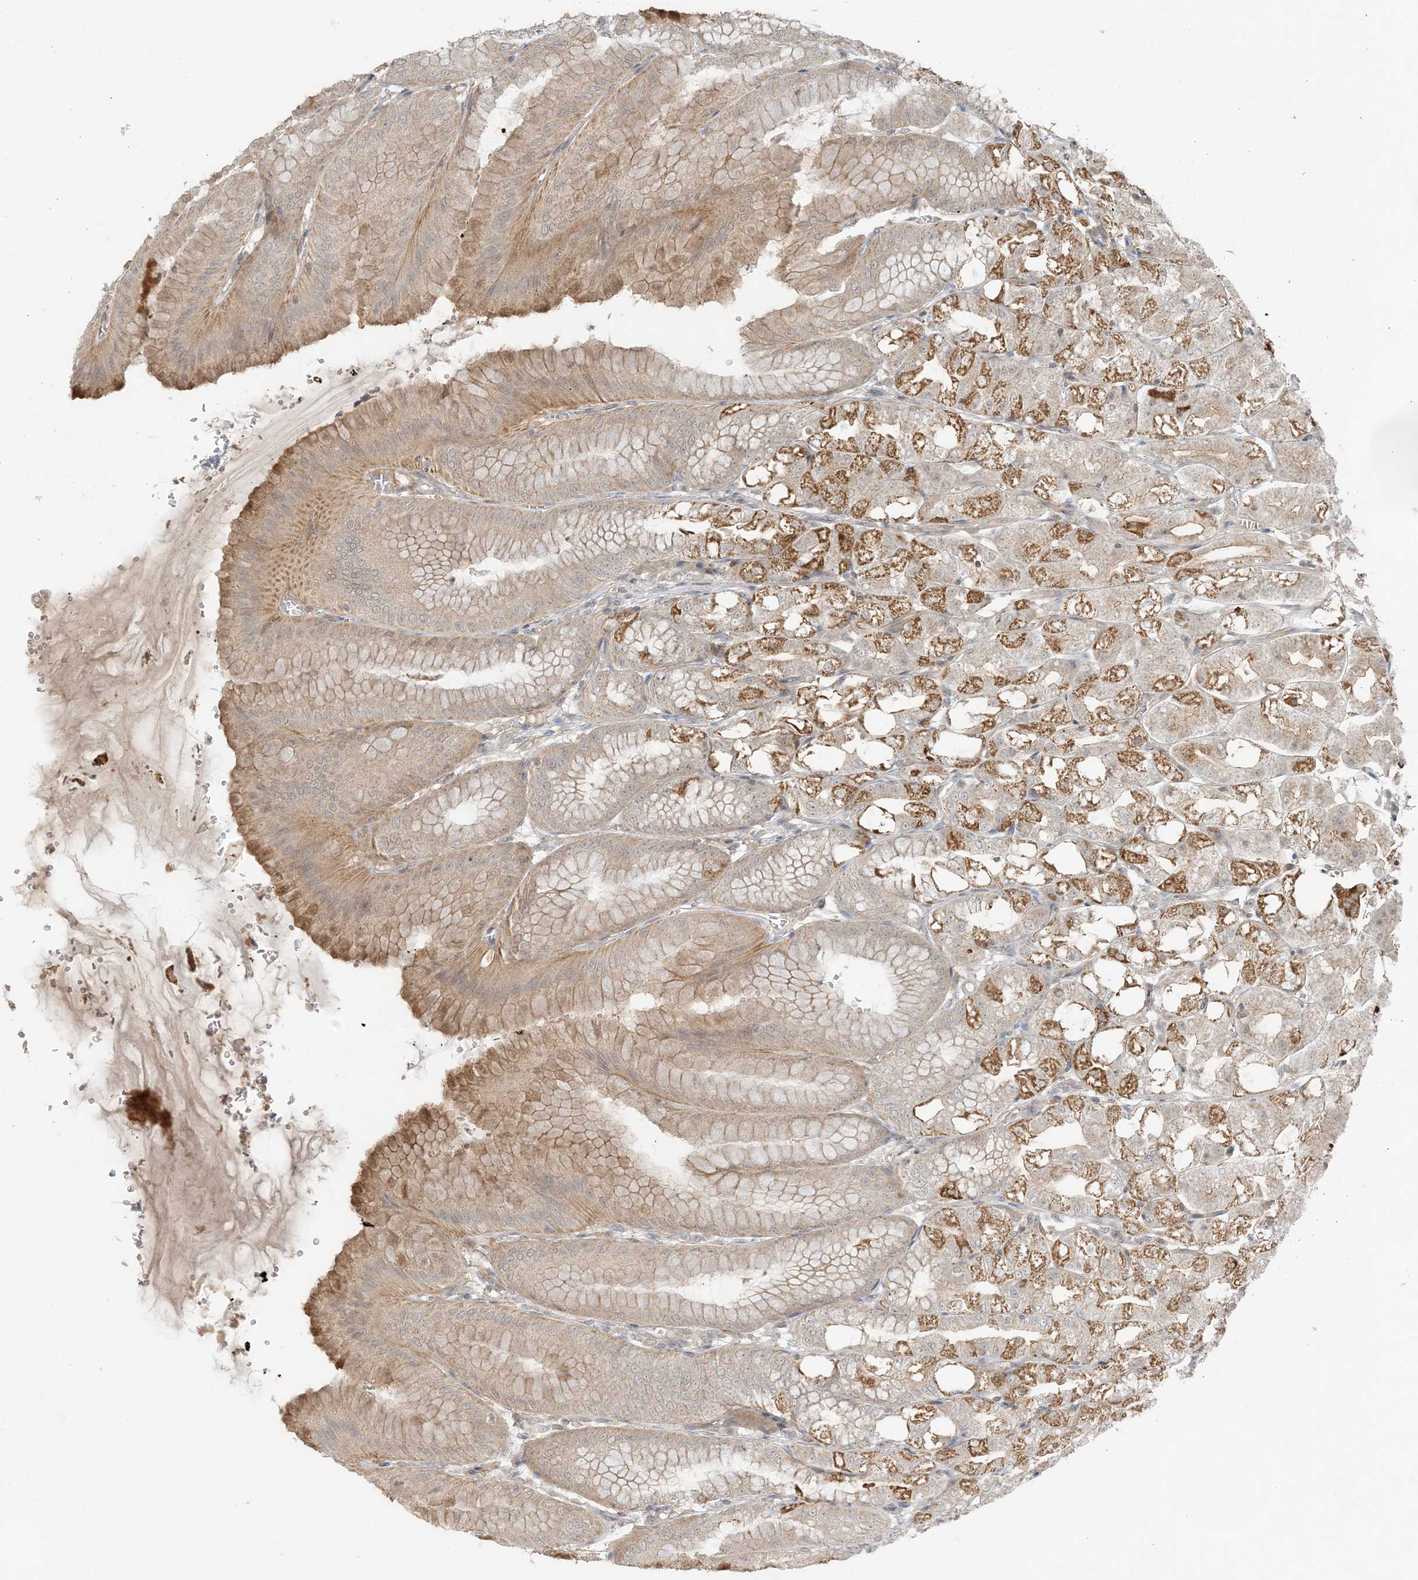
{"staining": {"intensity": "moderate", "quantity": ">75%", "location": "cytoplasmic/membranous"}, "tissue": "stomach", "cell_type": "Glandular cells", "image_type": "normal", "snomed": [{"axis": "morphology", "description": "Normal tissue, NOS"}, {"axis": "topography", "description": "Stomach, lower"}], "caption": "The image shows immunohistochemical staining of unremarkable stomach. There is moderate cytoplasmic/membranous expression is identified in about >75% of glandular cells. (Stains: DAB (3,3'-diaminobenzidine) in brown, nuclei in blue, Microscopy: brightfield microscopy at high magnification).", "gene": "OBI1", "patient": {"sex": "male", "age": 71}}